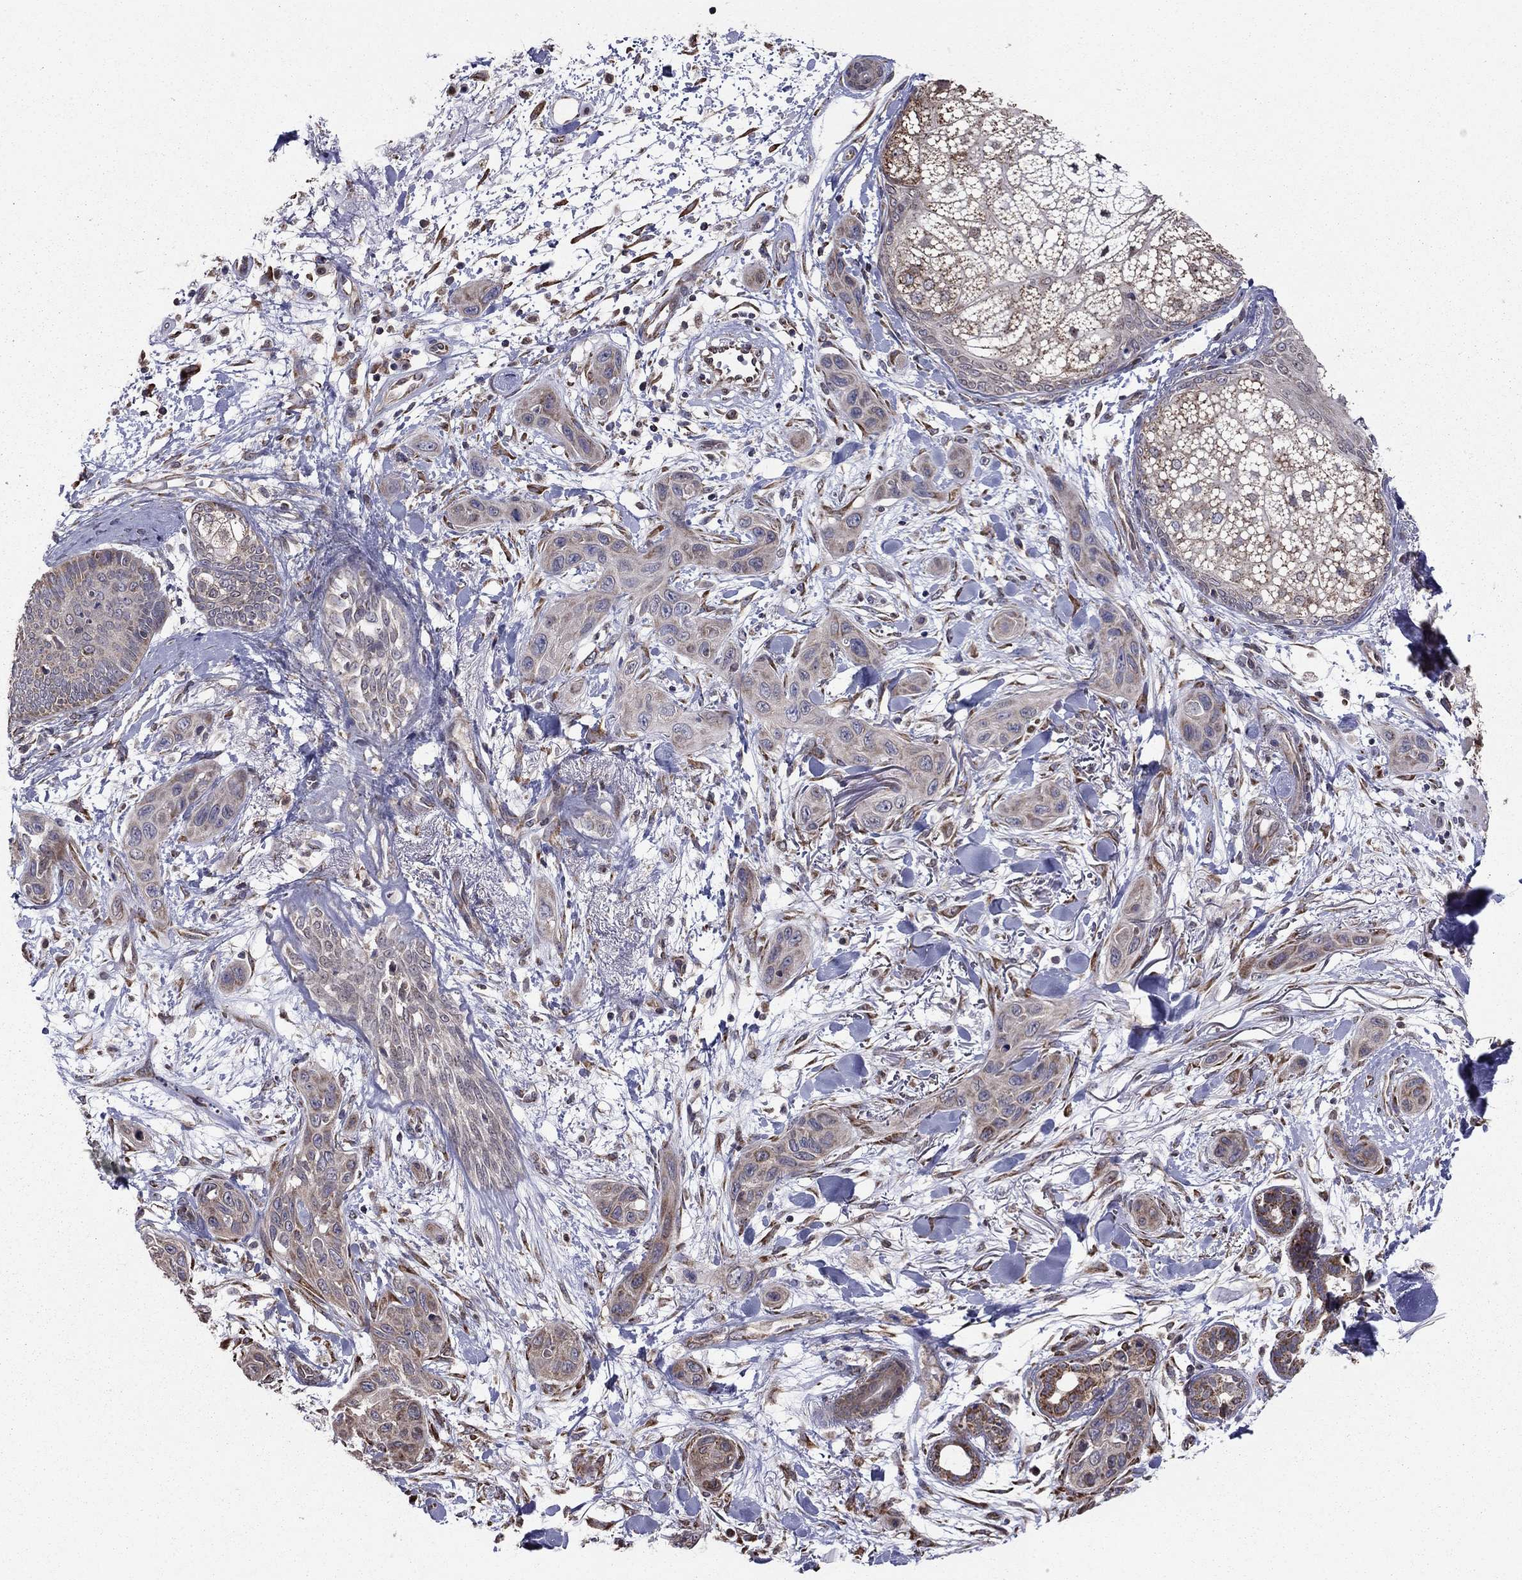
{"staining": {"intensity": "weak", "quantity": "25%-75%", "location": "cytoplasmic/membranous"}, "tissue": "skin cancer", "cell_type": "Tumor cells", "image_type": "cancer", "snomed": [{"axis": "morphology", "description": "Squamous cell carcinoma, NOS"}, {"axis": "topography", "description": "Skin"}], "caption": "Protein staining of squamous cell carcinoma (skin) tissue displays weak cytoplasmic/membranous staining in about 25%-75% of tumor cells.", "gene": "NKIRAS1", "patient": {"sex": "male", "age": 78}}